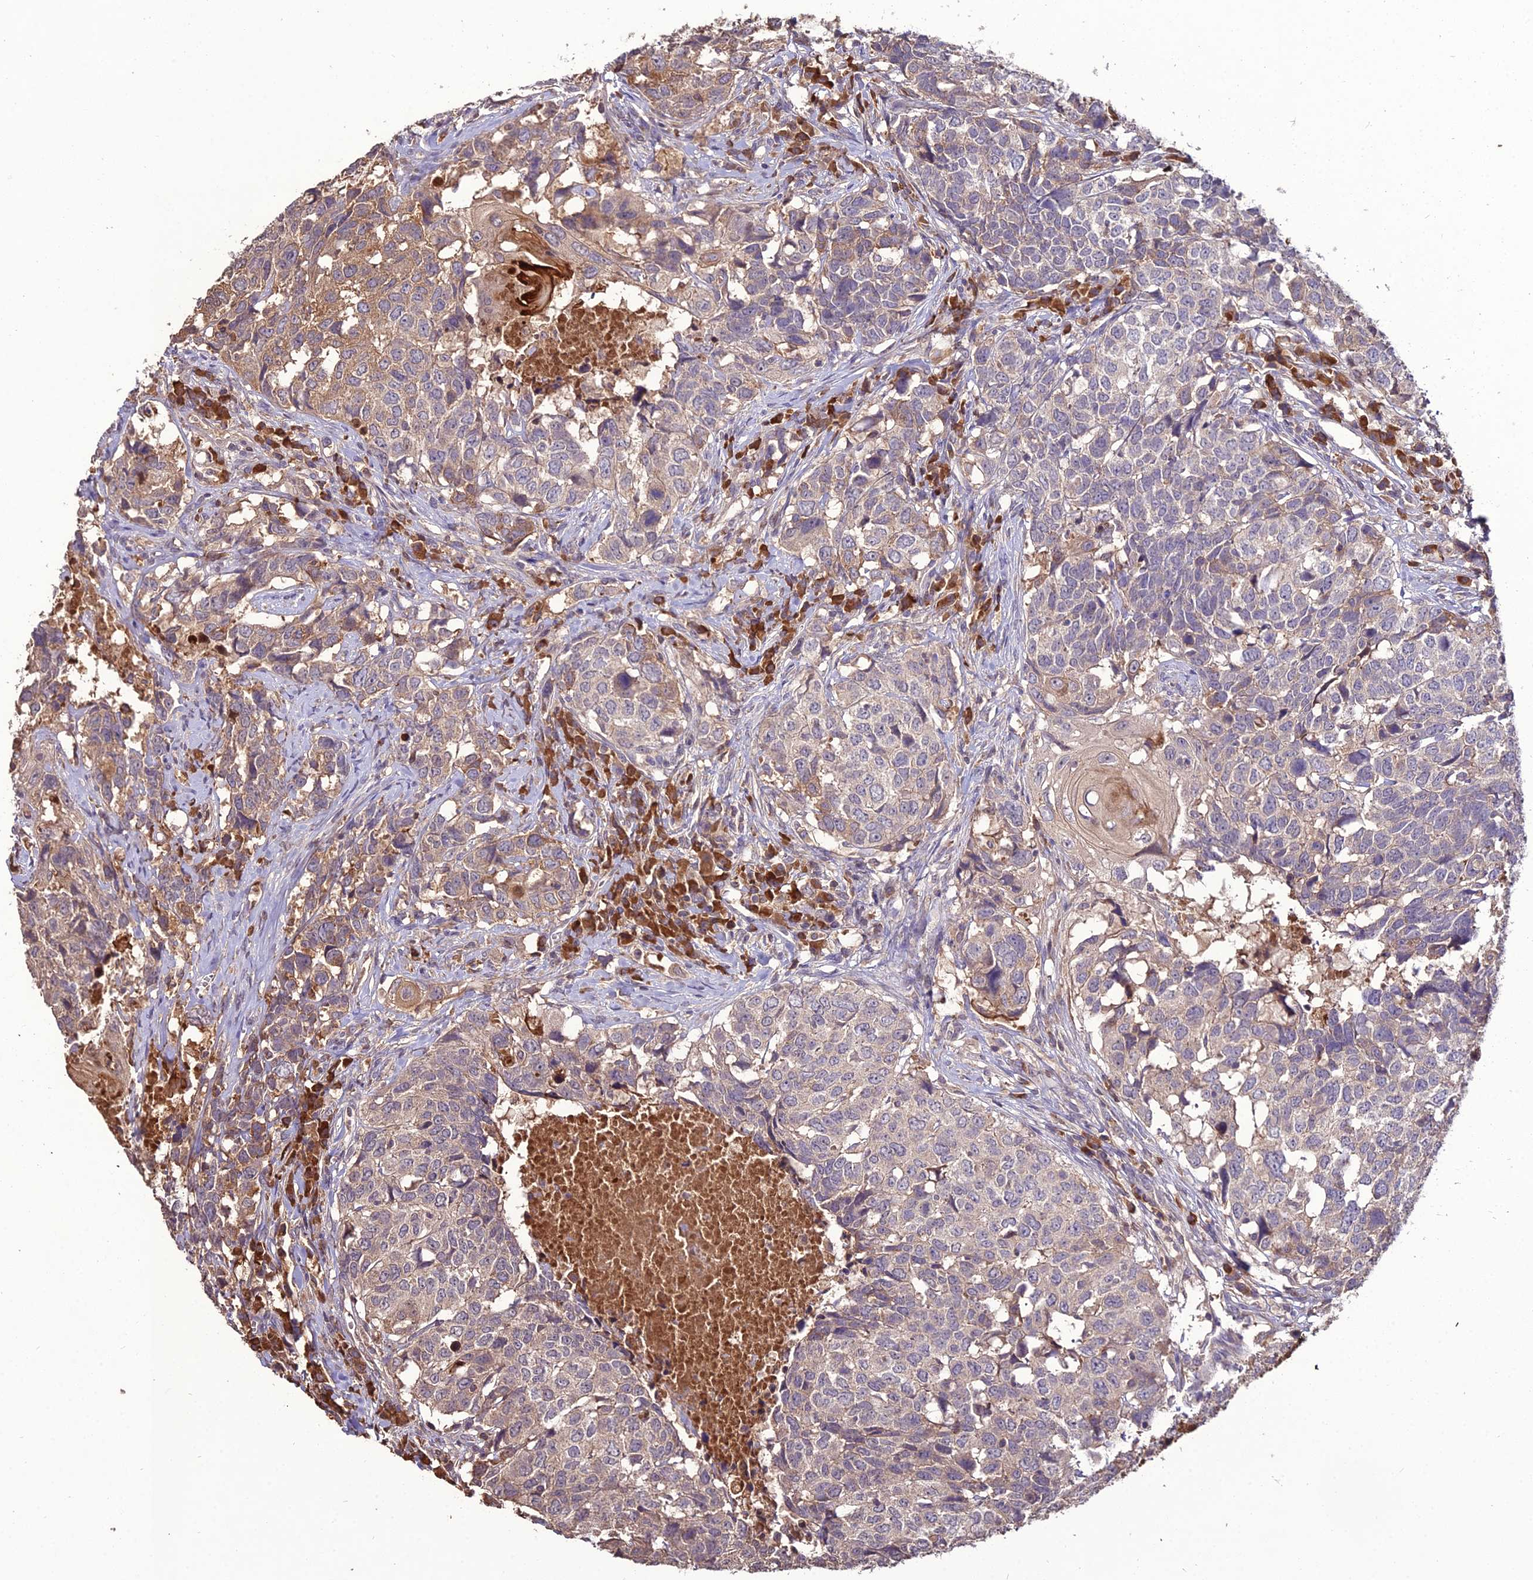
{"staining": {"intensity": "moderate", "quantity": ">75%", "location": "cytoplasmic/membranous"}, "tissue": "head and neck cancer", "cell_type": "Tumor cells", "image_type": "cancer", "snomed": [{"axis": "morphology", "description": "Squamous cell carcinoma, NOS"}, {"axis": "topography", "description": "Head-Neck"}], "caption": "Immunohistochemistry (IHC) histopathology image of squamous cell carcinoma (head and neck) stained for a protein (brown), which demonstrates medium levels of moderate cytoplasmic/membranous staining in about >75% of tumor cells.", "gene": "KCTD16", "patient": {"sex": "male", "age": 66}}